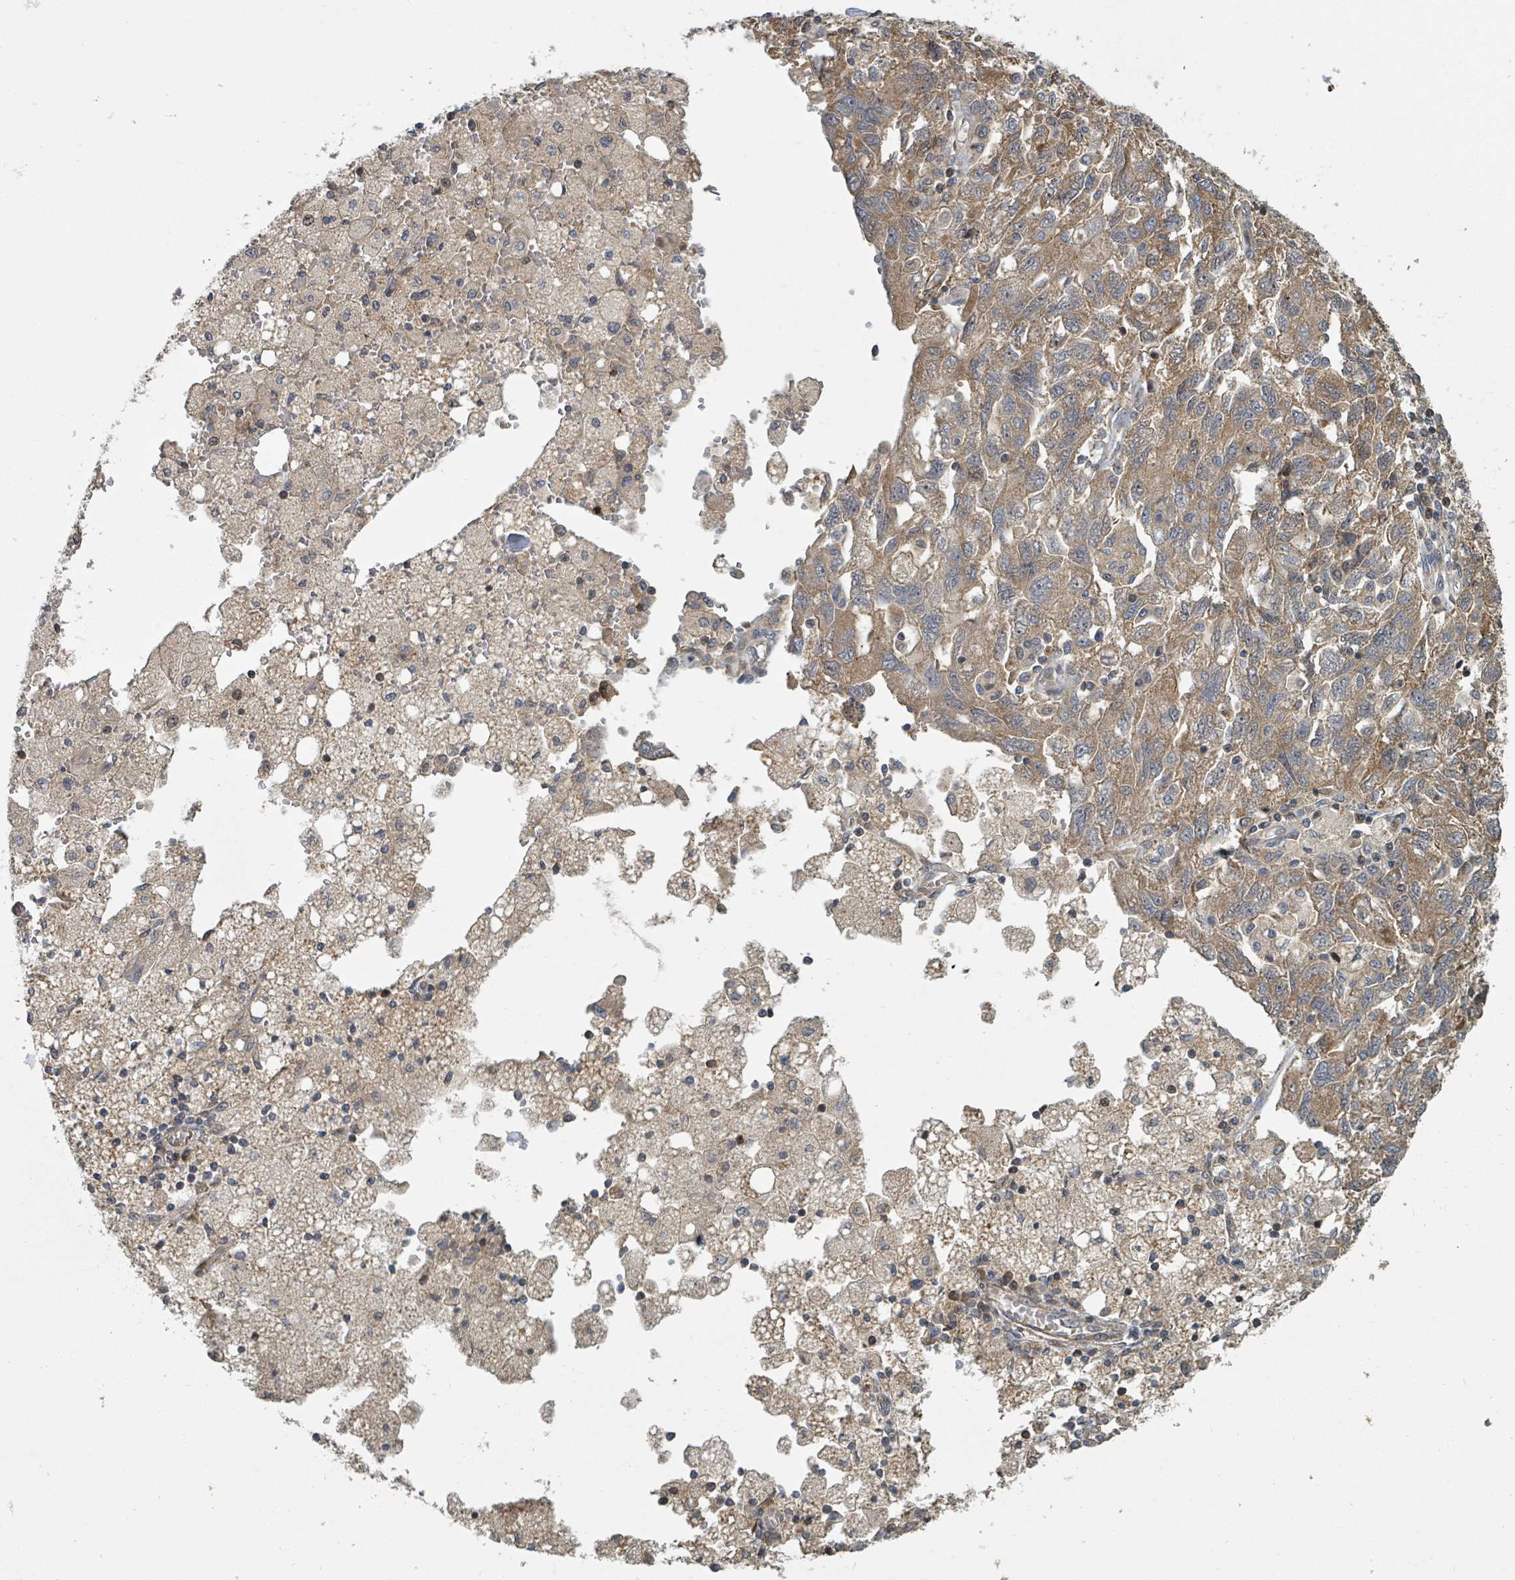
{"staining": {"intensity": "moderate", "quantity": ">75%", "location": "cytoplasmic/membranous"}, "tissue": "ovarian cancer", "cell_type": "Tumor cells", "image_type": "cancer", "snomed": [{"axis": "morphology", "description": "Carcinoma, NOS"}, {"axis": "morphology", "description": "Cystadenocarcinoma, serous, NOS"}, {"axis": "topography", "description": "Ovary"}], "caption": "Protein expression analysis of human ovarian carcinoma reveals moderate cytoplasmic/membranous expression in approximately >75% of tumor cells.", "gene": "DPM1", "patient": {"sex": "female", "age": 69}}